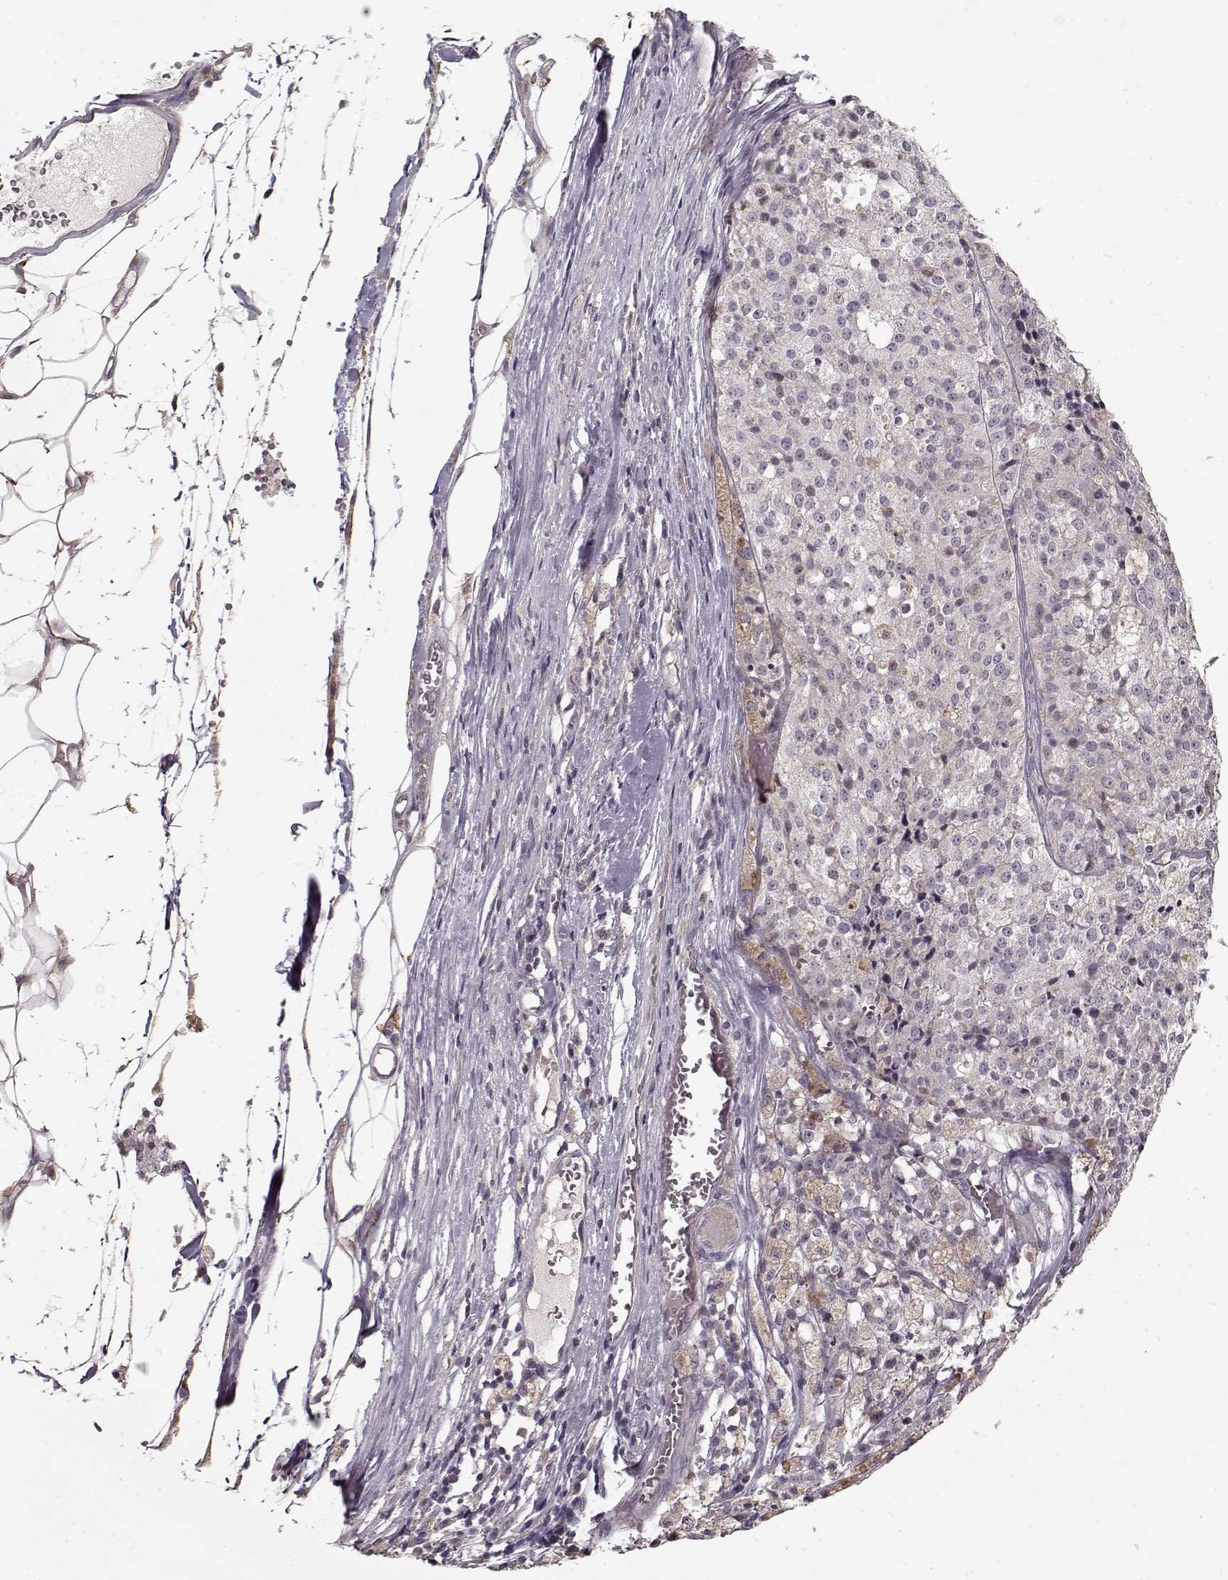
{"staining": {"intensity": "negative", "quantity": "none", "location": "none"}, "tissue": "melanoma", "cell_type": "Tumor cells", "image_type": "cancer", "snomed": [{"axis": "morphology", "description": "Malignant melanoma, Metastatic site"}, {"axis": "topography", "description": "Lymph node"}], "caption": "The image shows no staining of tumor cells in melanoma. (DAB (3,3'-diaminobenzidine) immunohistochemistry with hematoxylin counter stain).", "gene": "LAMA2", "patient": {"sex": "female", "age": 64}}